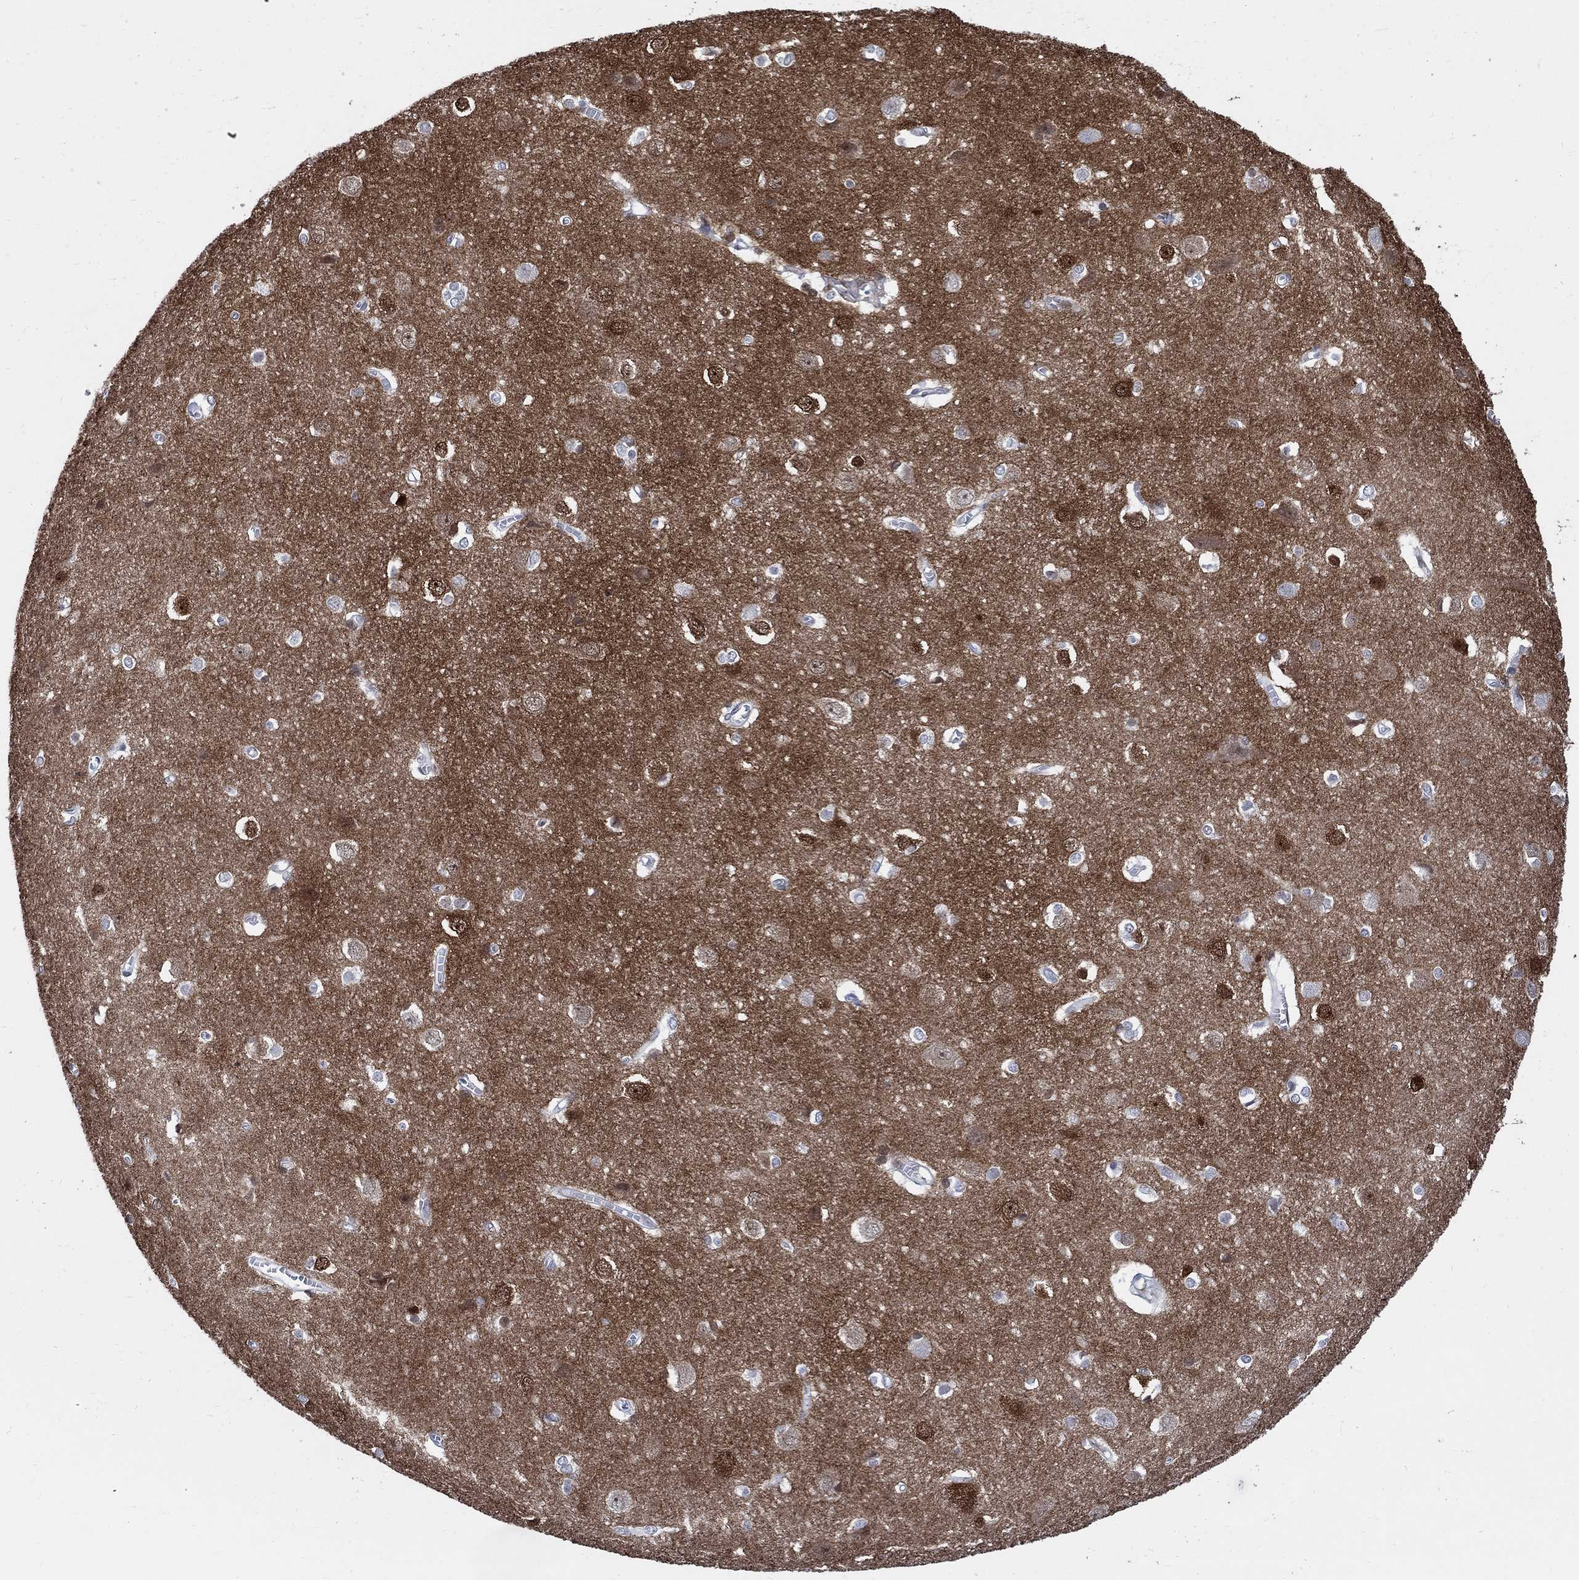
{"staining": {"intensity": "negative", "quantity": "none", "location": "none"}, "tissue": "cerebral cortex", "cell_type": "Endothelial cells", "image_type": "normal", "snomed": [{"axis": "morphology", "description": "Normal tissue, NOS"}, {"axis": "topography", "description": "Cerebral cortex"}], "caption": "Immunohistochemistry of unremarkable human cerebral cortex shows no staining in endothelial cells.", "gene": "CPLX1", "patient": {"sex": "male", "age": 37}}